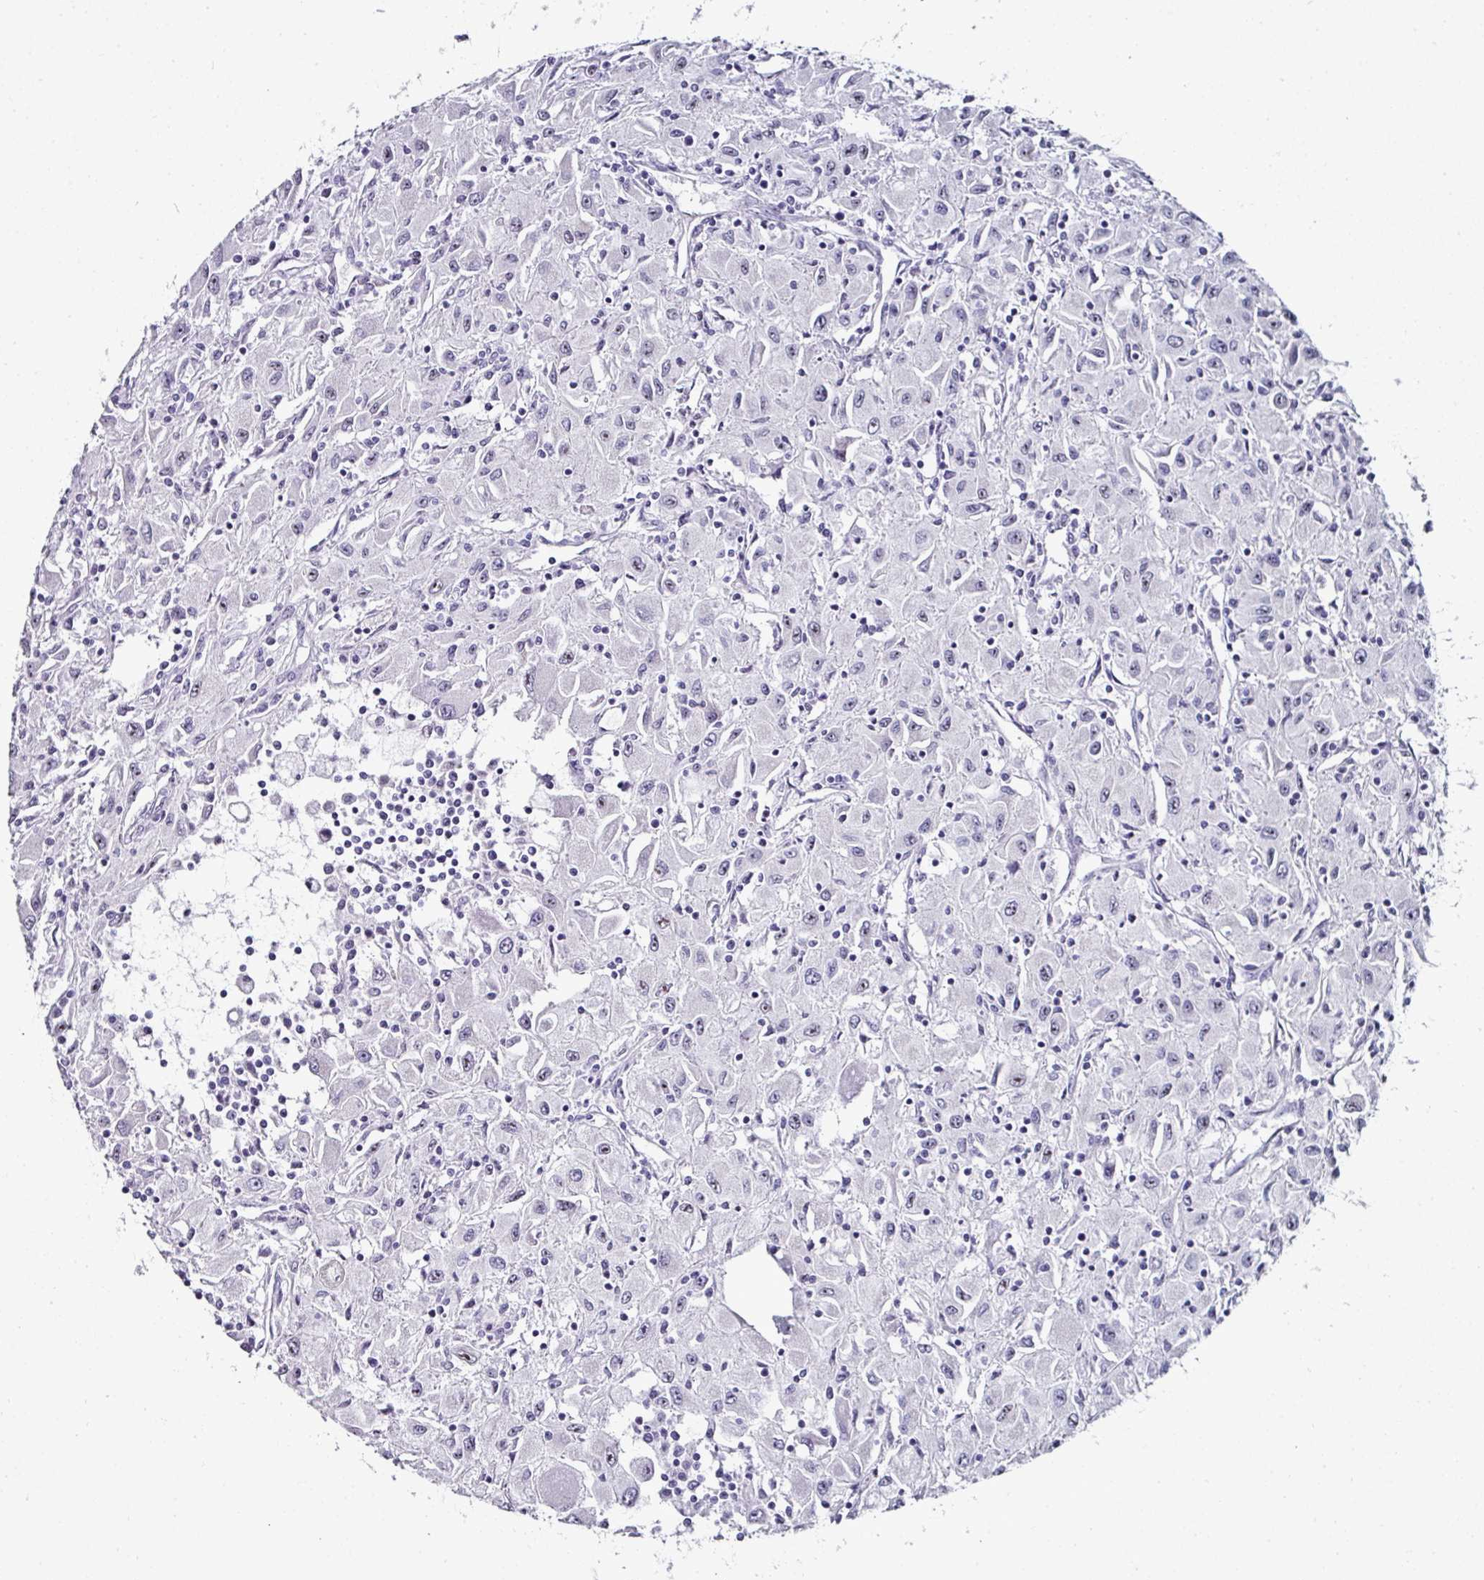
{"staining": {"intensity": "negative", "quantity": "none", "location": "none"}, "tissue": "renal cancer", "cell_type": "Tumor cells", "image_type": "cancer", "snomed": [{"axis": "morphology", "description": "Adenocarcinoma, NOS"}, {"axis": "topography", "description": "Kidney"}], "caption": "Image shows no significant protein expression in tumor cells of renal cancer (adenocarcinoma).", "gene": "NACC2", "patient": {"sex": "female", "age": 67}}